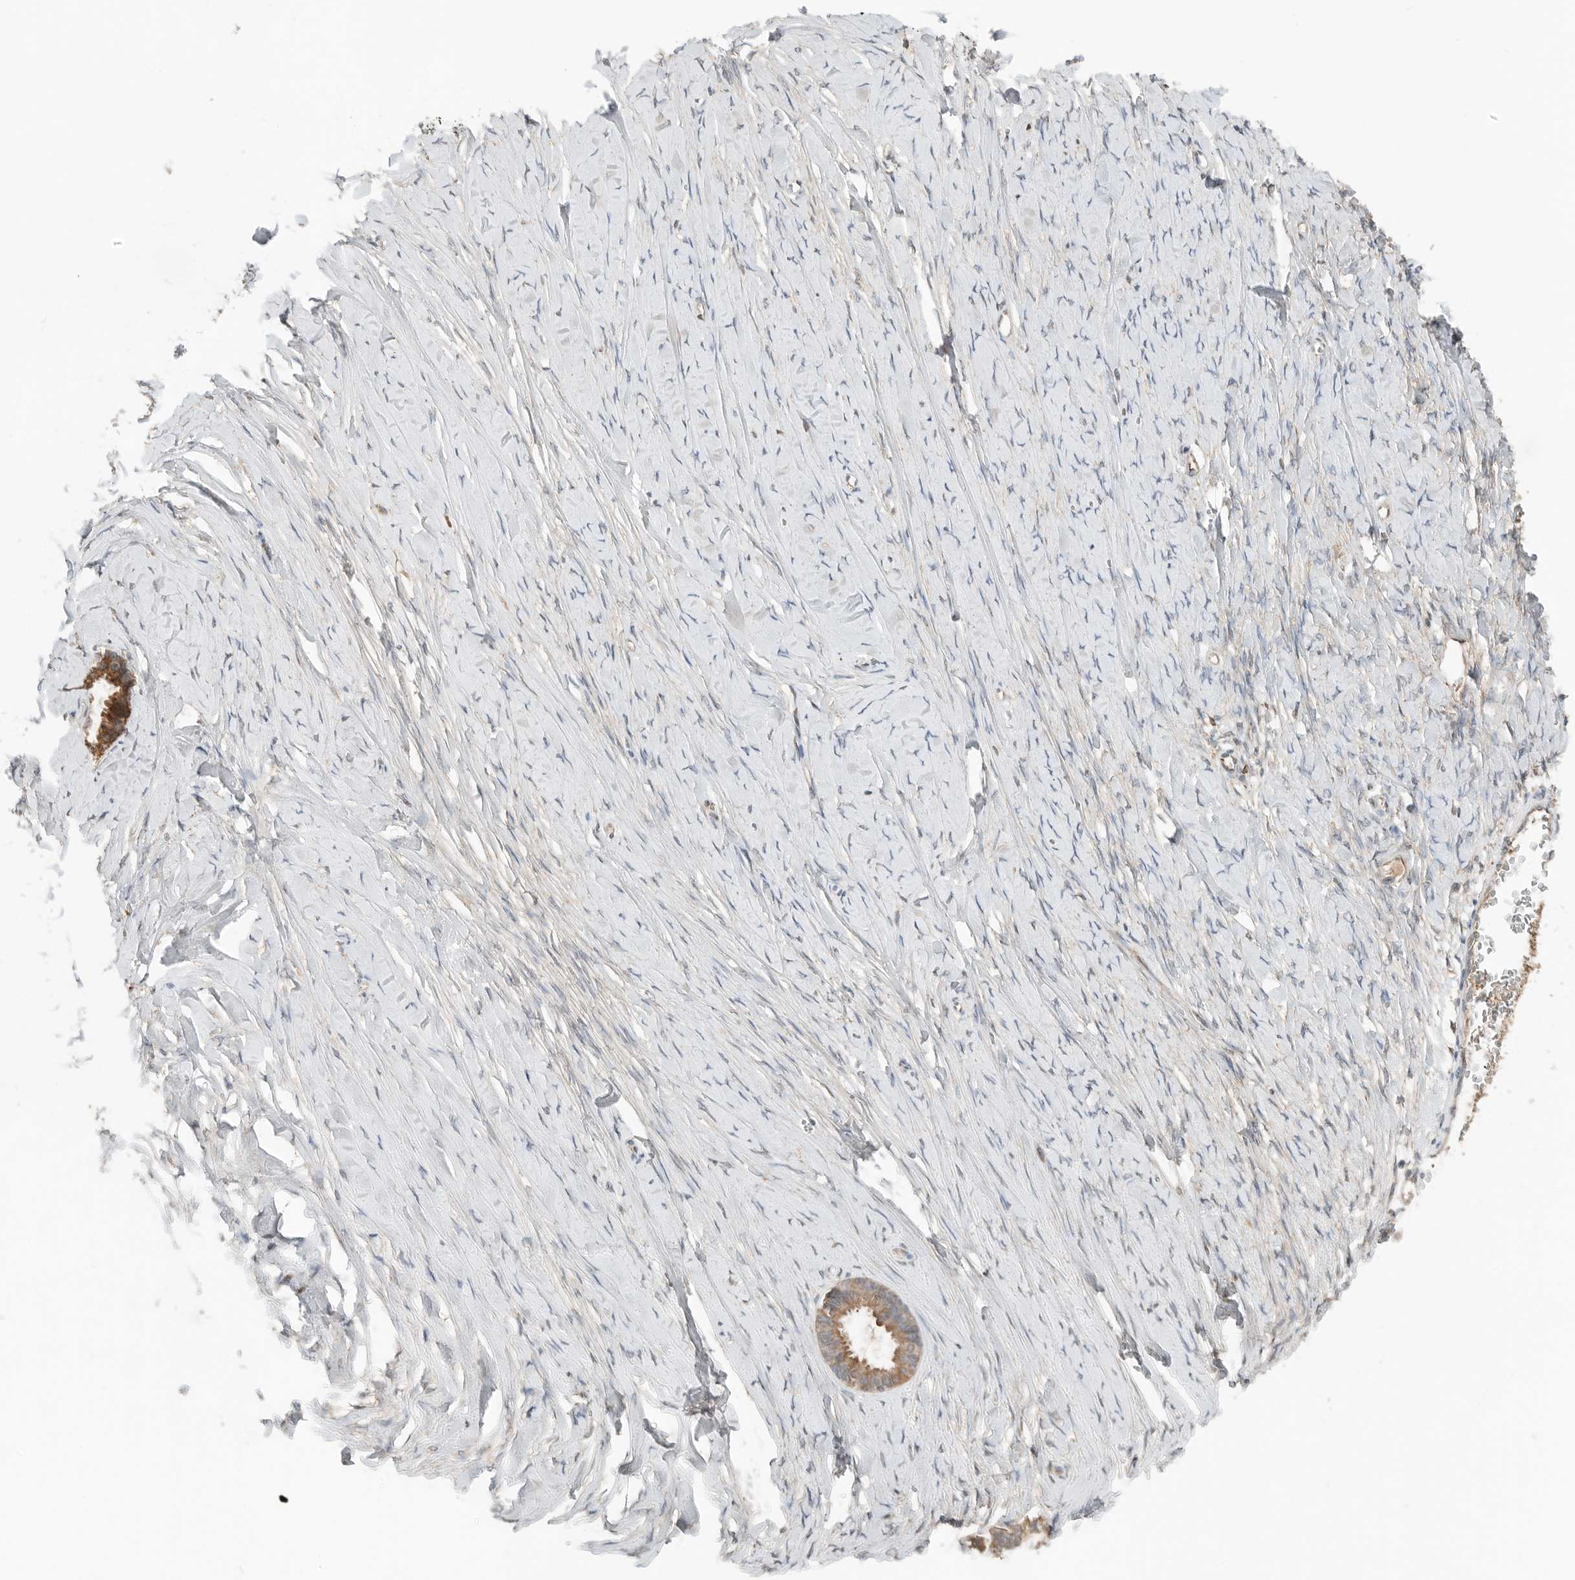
{"staining": {"intensity": "moderate", "quantity": ">75%", "location": "cytoplasmic/membranous"}, "tissue": "ovarian cancer", "cell_type": "Tumor cells", "image_type": "cancer", "snomed": [{"axis": "morphology", "description": "Cystadenocarcinoma, serous, NOS"}, {"axis": "topography", "description": "Ovary"}], "caption": "There is medium levels of moderate cytoplasmic/membranous positivity in tumor cells of ovarian serous cystadenocarcinoma, as demonstrated by immunohistochemical staining (brown color).", "gene": "XPNPEP1", "patient": {"sex": "female", "age": 79}}